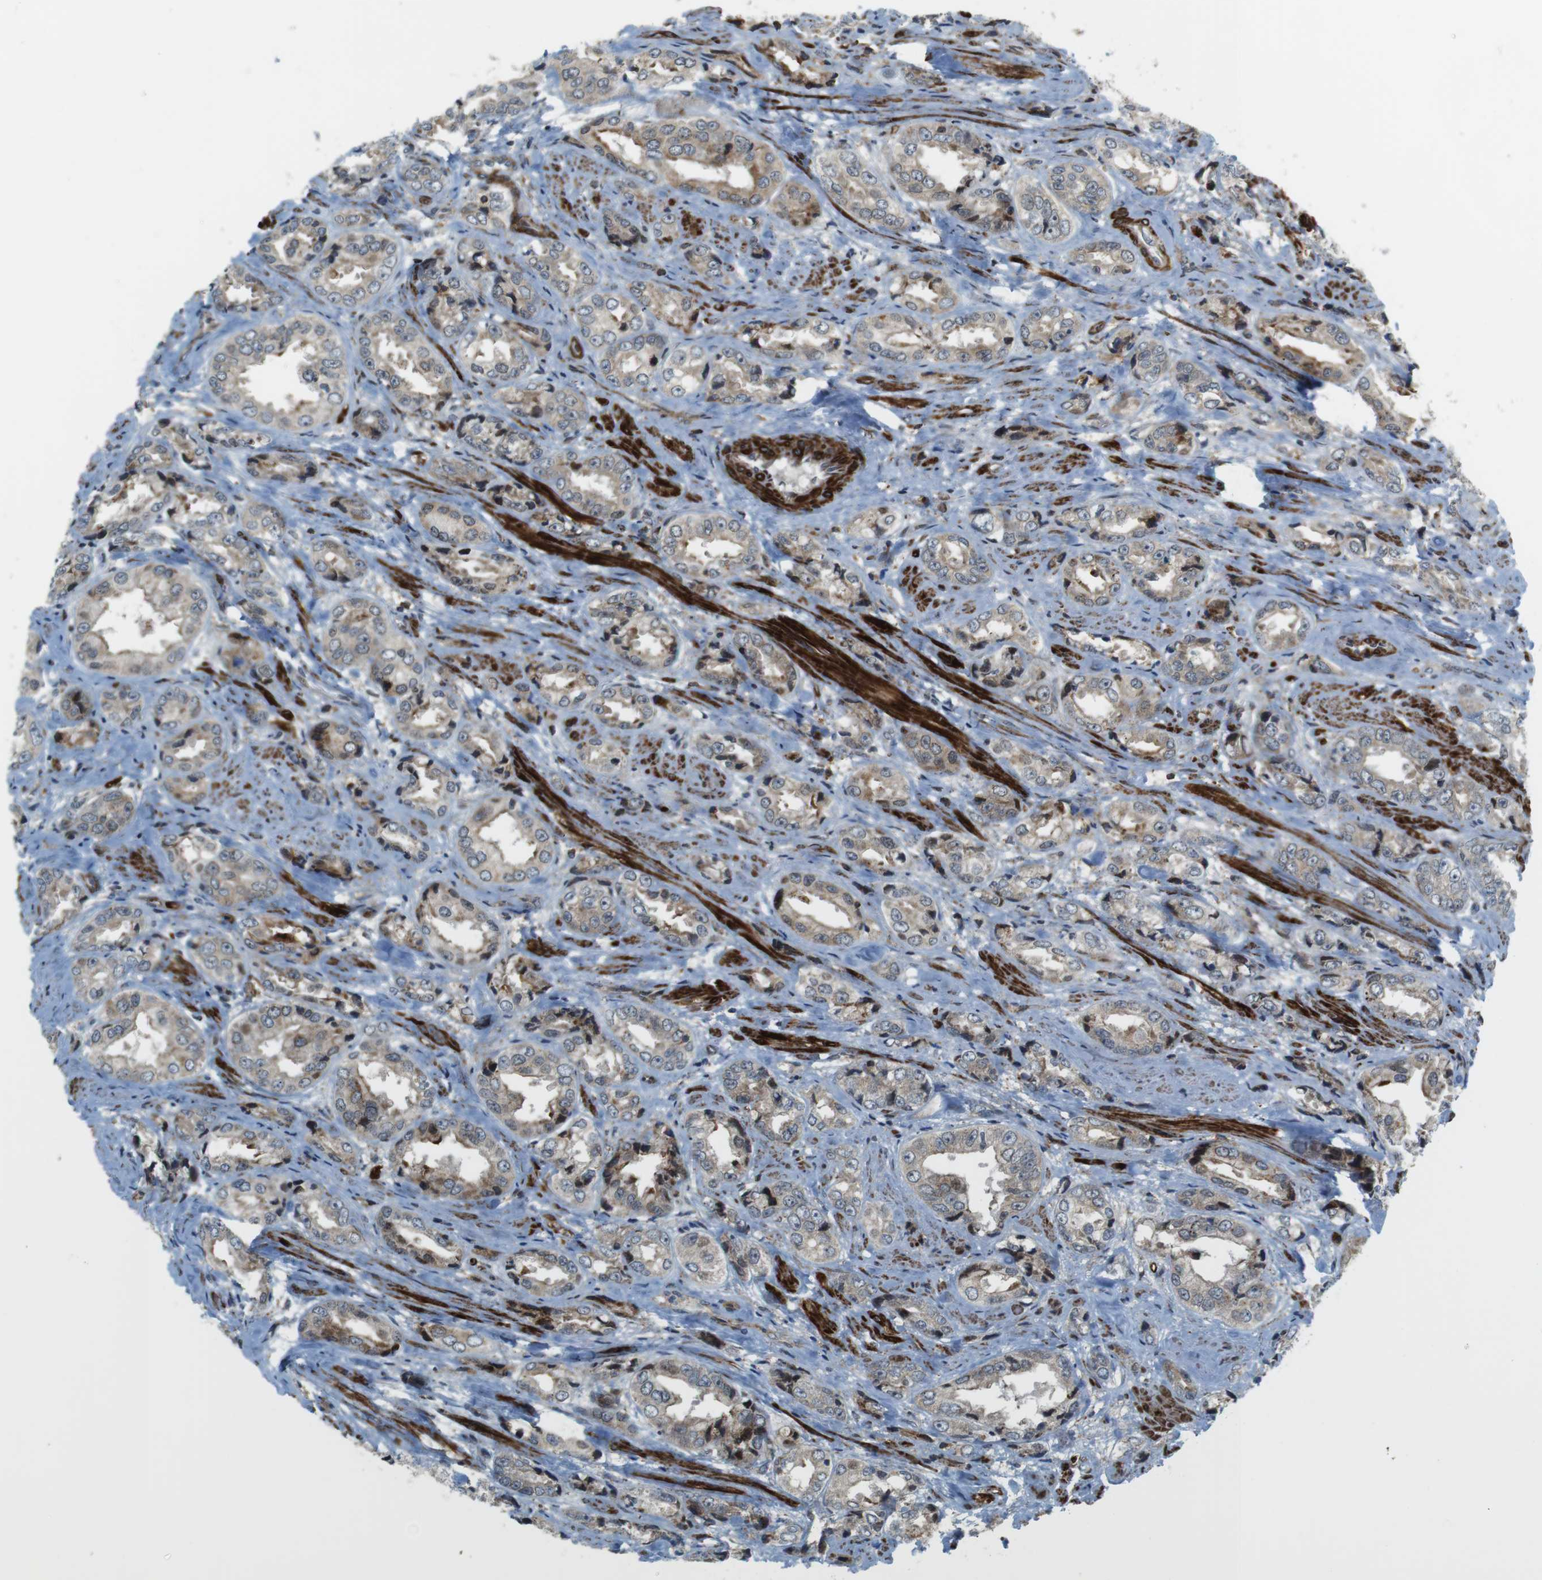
{"staining": {"intensity": "negative", "quantity": "none", "location": "none"}, "tissue": "prostate cancer", "cell_type": "Tumor cells", "image_type": "cancer", "snomed": [{"axis": "morphology", "description": "Adenocarcinoma, High grade"}, {"axis": "topography", "description": "Prostate"}], "caption": "An image of adenocarcinoma (high-grade) (prostate) stained for a protein reveals no brown staining in tumor cells.", "gene": "CUL7", "patient": {"sex": "male", "age": 61}}